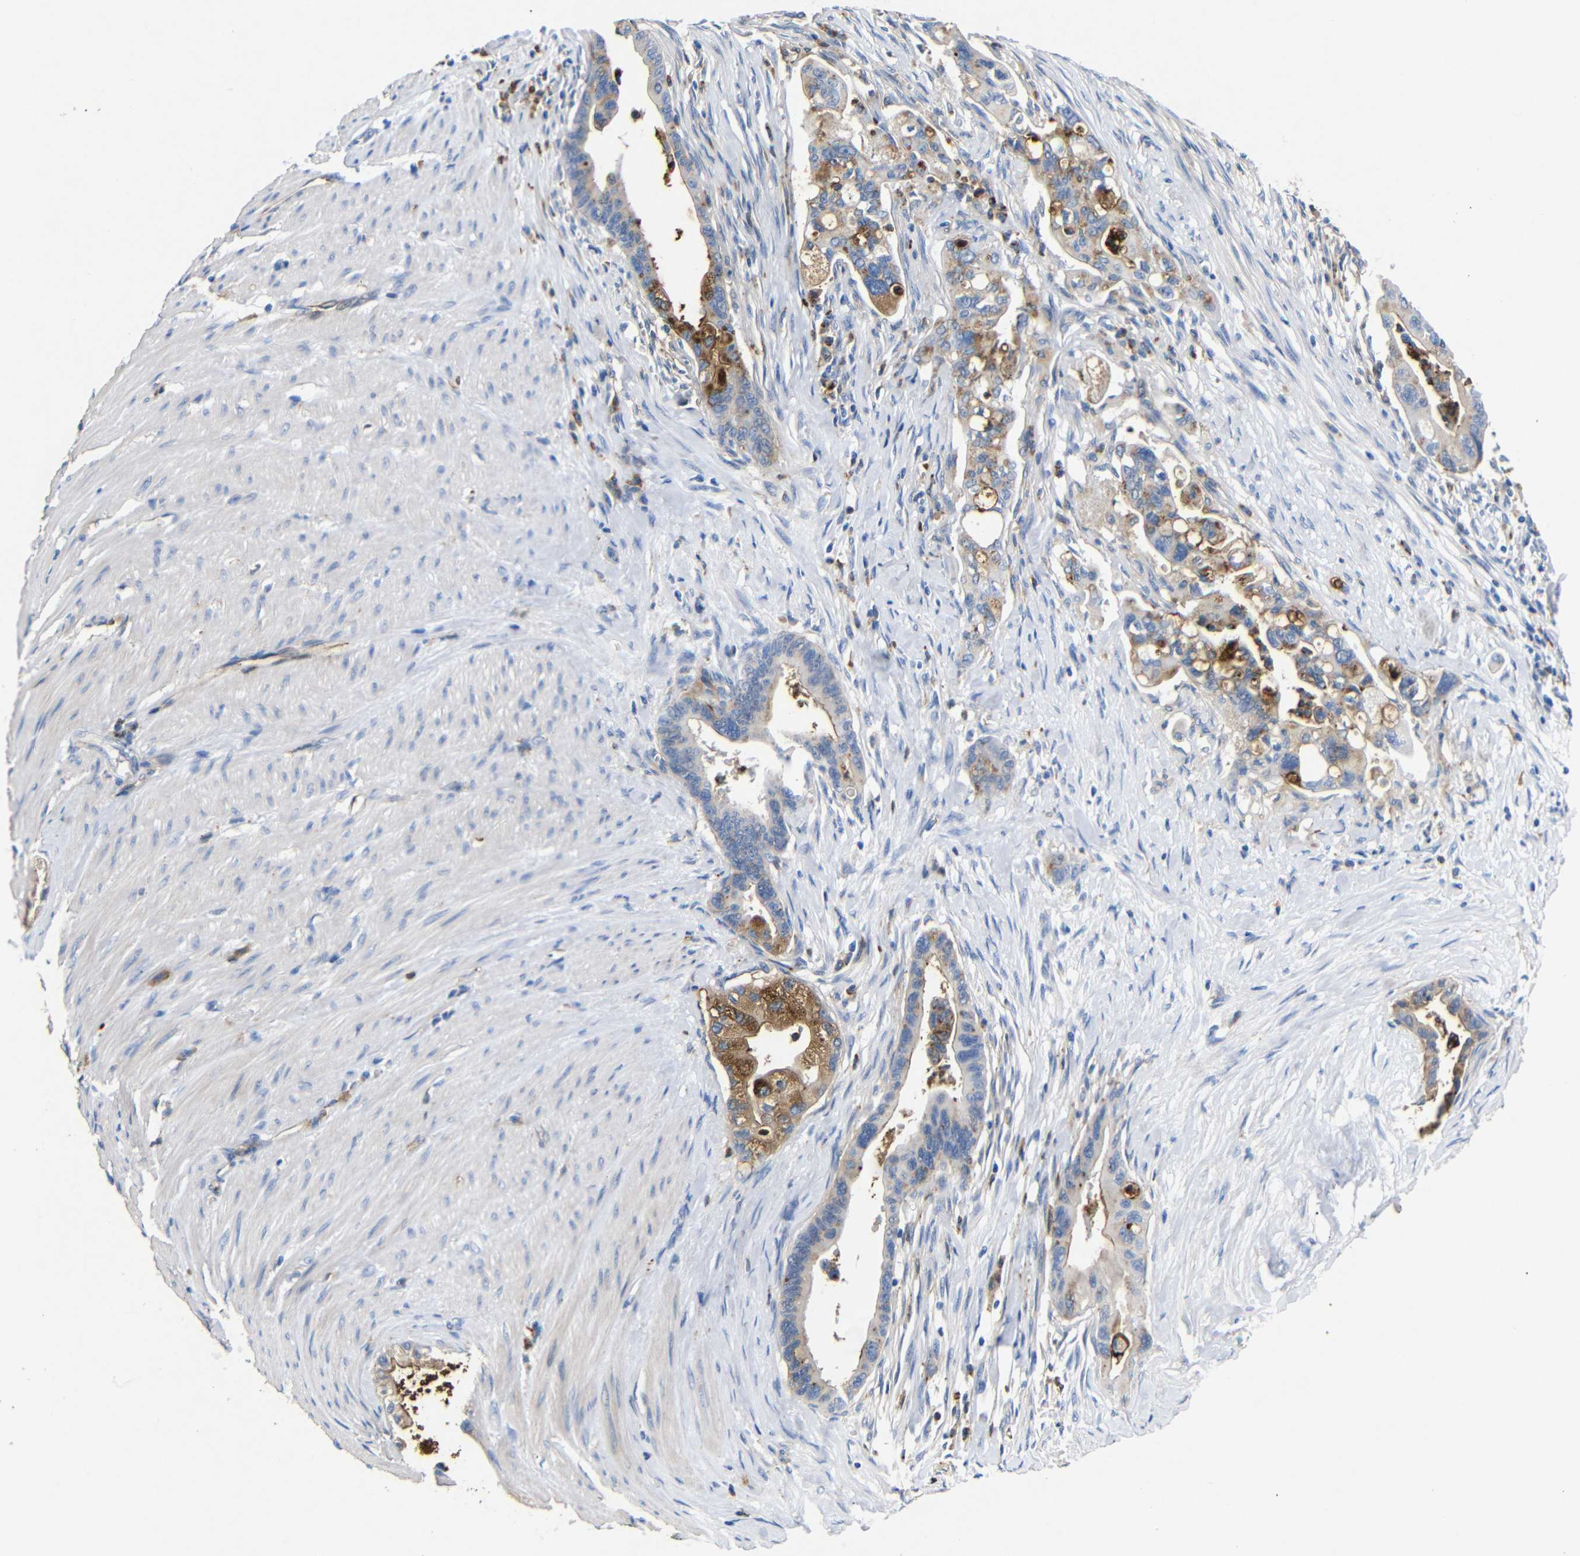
{"staining": {"intensity": "moderate", "quantity": "<25%", "location": "cytoplasmic/membranous"}, "tissue": "pancreatic cancer", "cell_type": "Tumor cells", "image_type": "cancer", "snomed": [{"axis": "morphology", "description": "Adenocarcinoma, NOS"}, {"axis": "topography", "description": "Pancreas"}], "caption": "Human pancreatic cancer (adenocarcinoma) stained for a protein (brown) displays moderate cytoplasmic/membranous positive positivity in about <25% of tumor cells.", "gene": "SDCBP", "patient": {"sex": "male", "age": 70}}